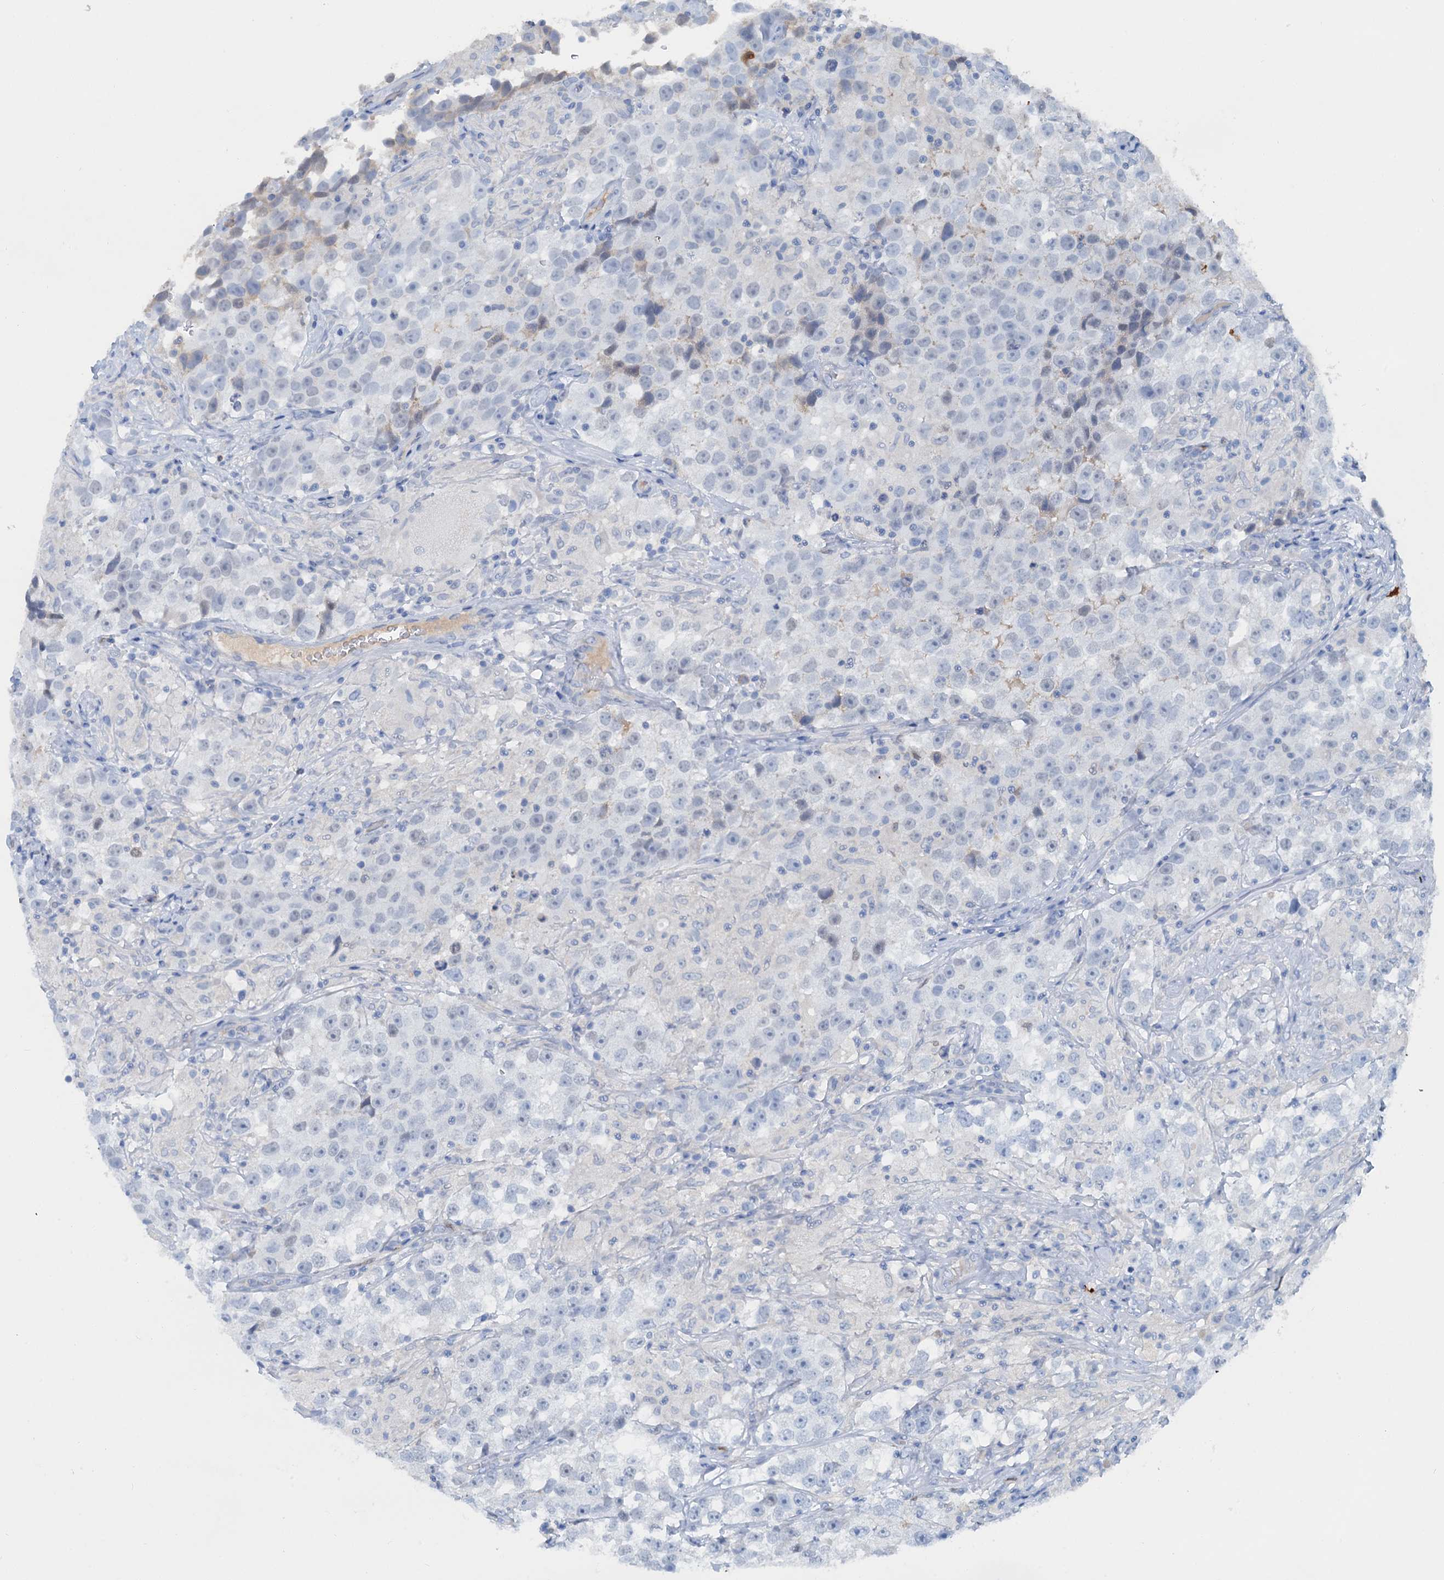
{"staining": {"intensity": "negative", "quantity": "none", "location": "none"}, "tissue": "testis cancer", "cell_type": "Tumor cells", "image_type": "cancer", "snomed": [{"axis": "morphology", "description": "Seminoma, NOS"}, {"axis": "topography", "description": "Testis"}], "caption": "Tumor cells show no significant expression in seminoma (testis).", "gene": "OTOA", "patient": {"sex": "male", "age": 46}}